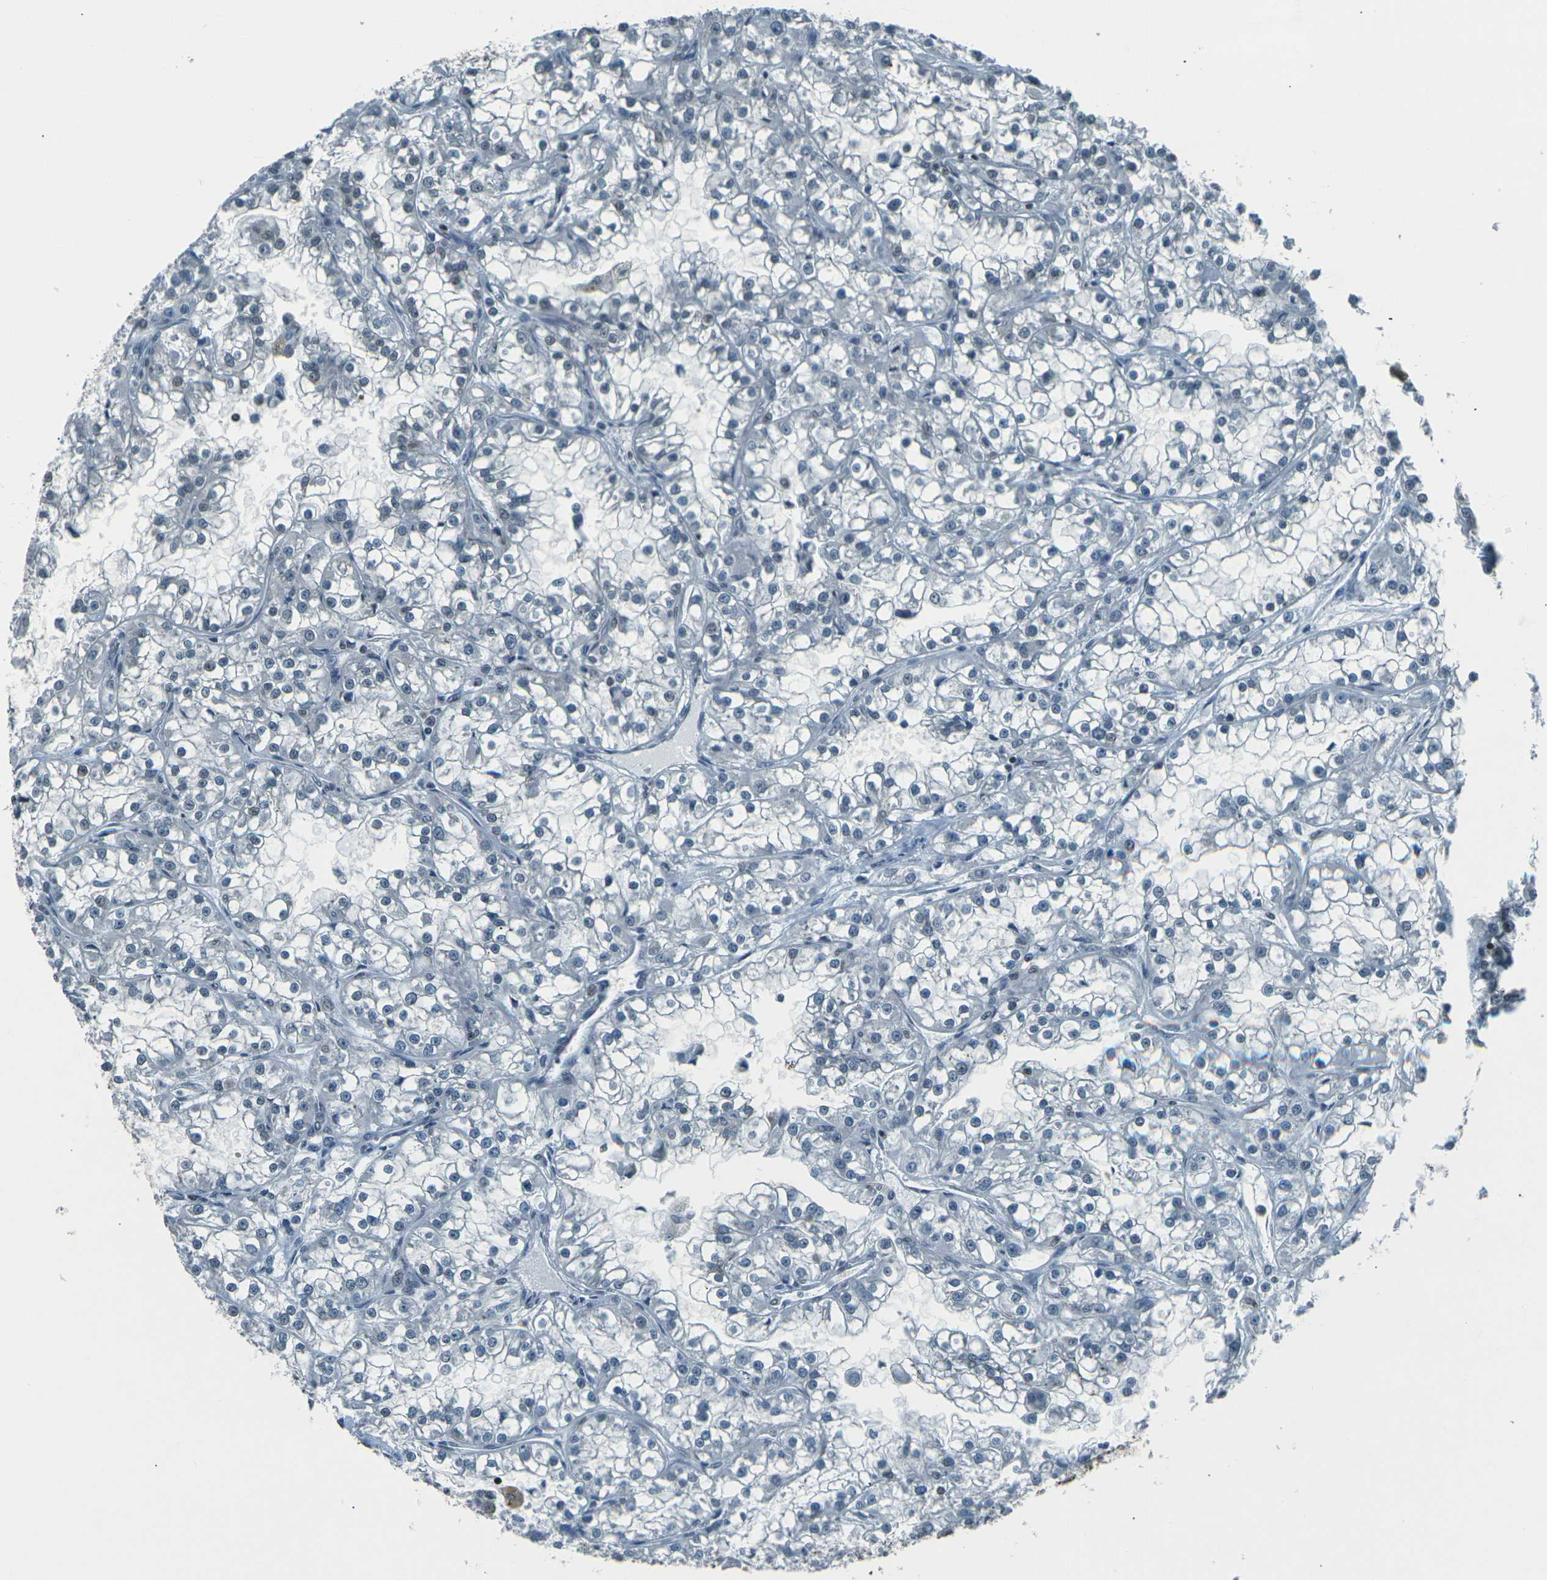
{"staining": {"intensity": "weak", "quantity": "<25%", "location": "nuclear"}, "tissue": "renal cancer", "cell_type": "Tumor cells", "image_type": "cancer", "snomed": [{"axis": "morphology", "description": "Adenocarcinoma, NOS"}, {"axis": "topography", "description": "Kidney"}], "caption": "A high-resolution micrograph shows immunohistochemistry staining of renal adenocarcinoma, which demonstrates no significant staining in tumor cells.", "gene": "NHEJ1", "patient": {"sex": "female", "age": 52}}